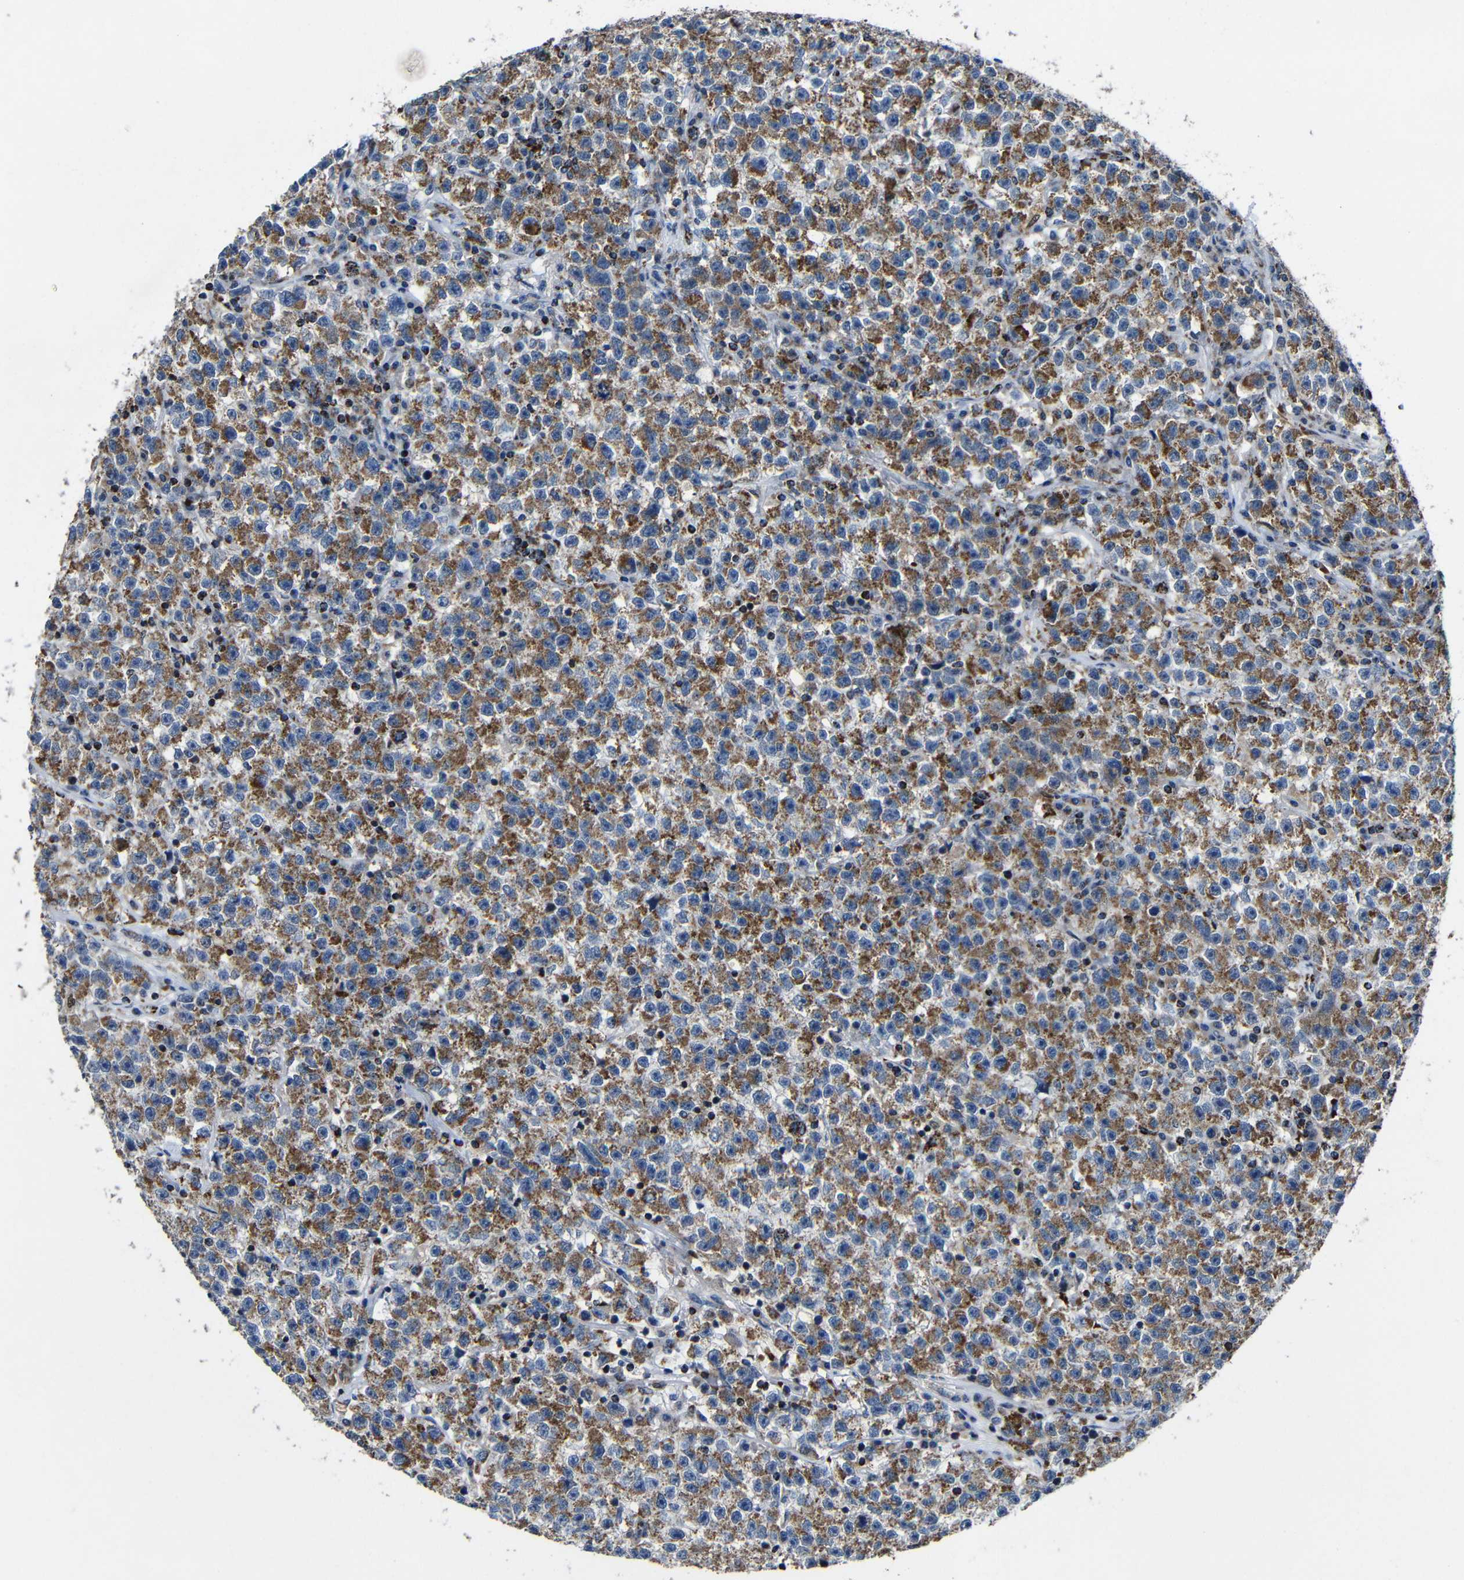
{"staining": {"intensity": "moderate", "quantity": ">75%", "location": "cytoplasmic/membranous"}, "tissue": "testis cancer", "cell_type": "Tumor cells", "image_type": "cancer", "snomed": [{"axis": "morphology", "description": "Seminoma, NOS"}, {"axis": "topography", "description": "Testis"}], "caption": "Testis cancer was stained to show a protein in brown. There is medium levels of moderate cytoplasmic/membranous expression in about >75% of tumor cells.", "gene": "CA5B", "patient": {"sex": "male", "age": 22}}